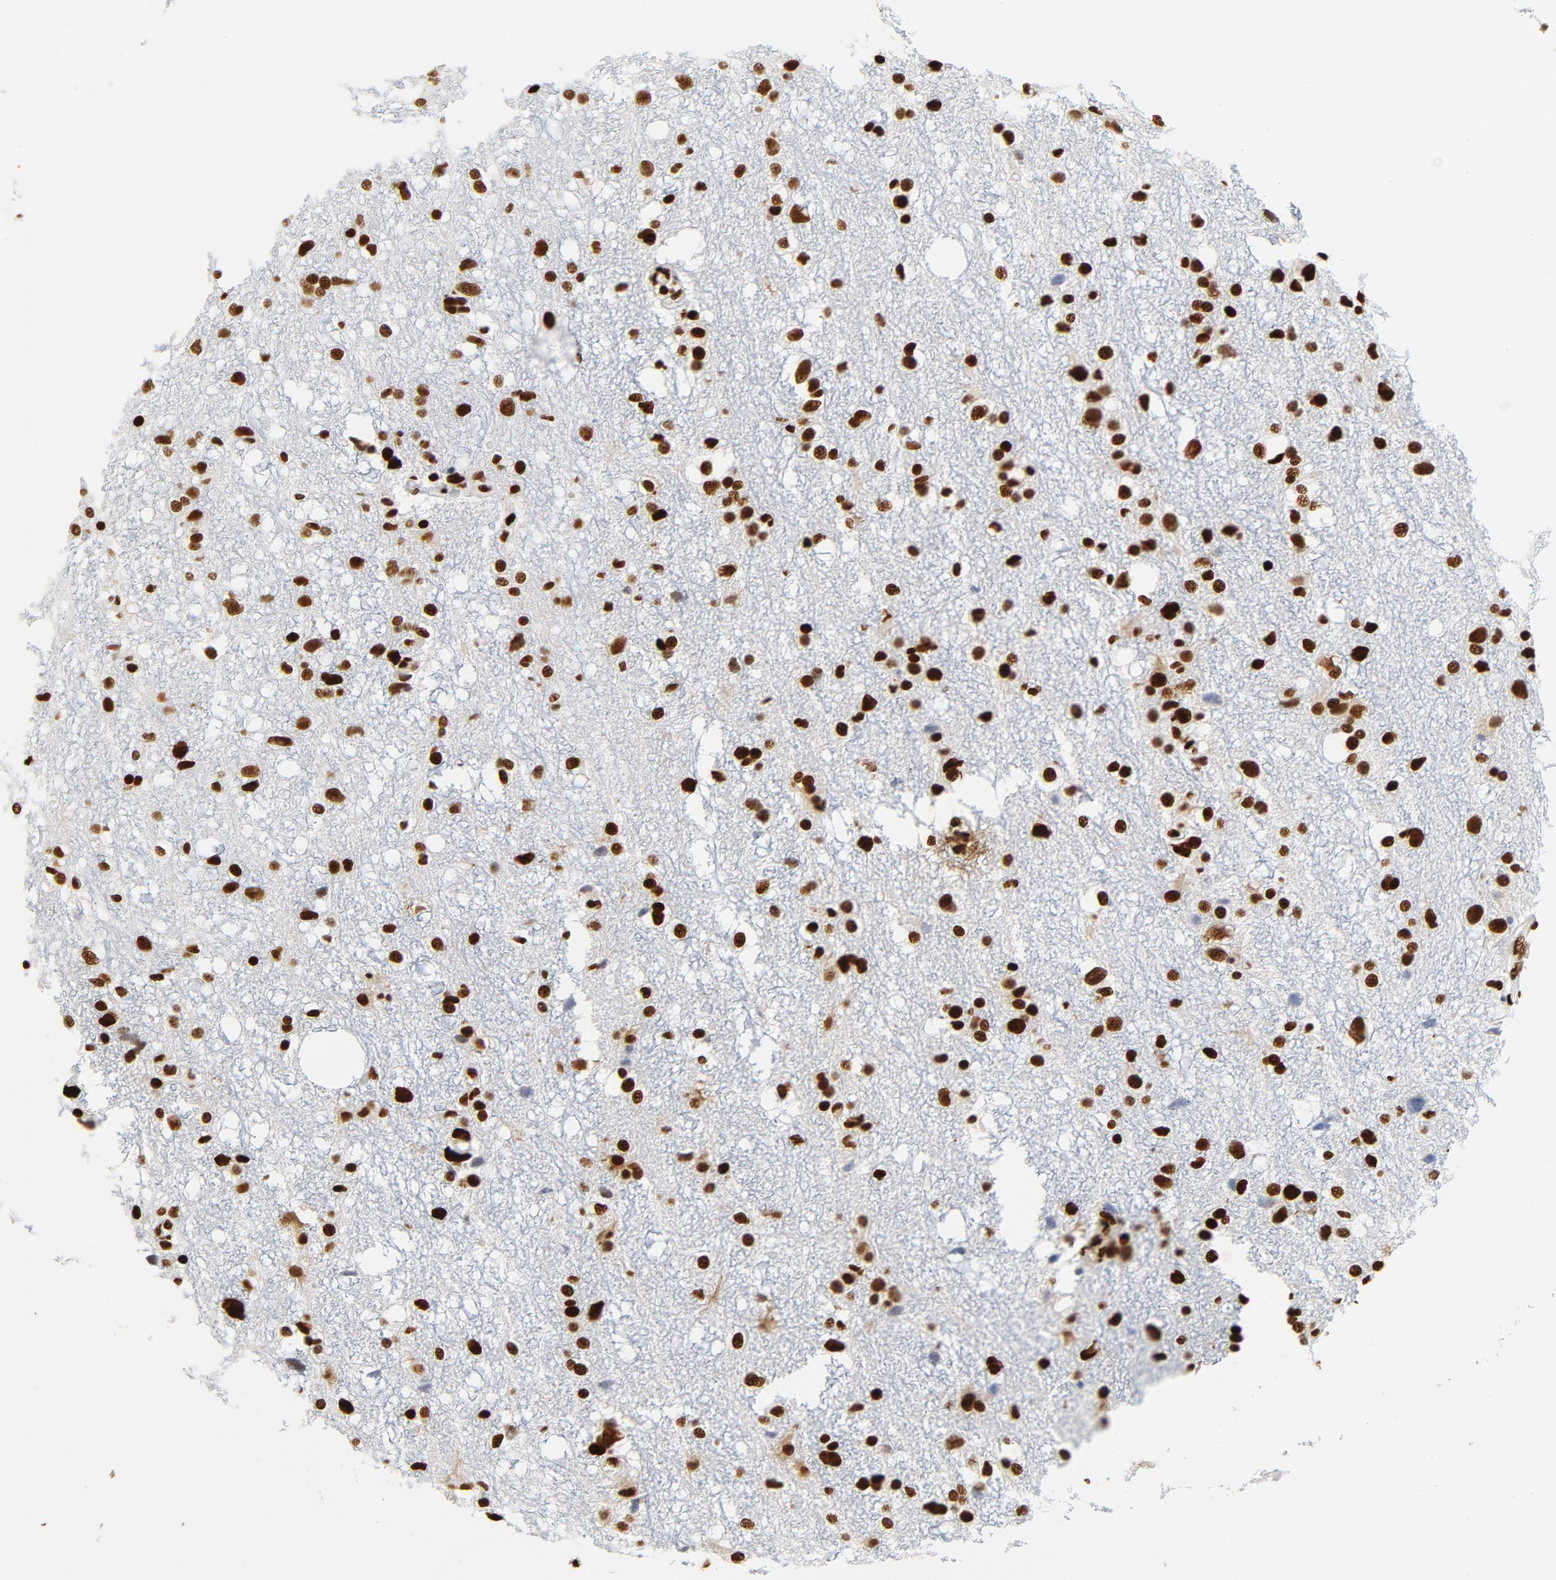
{"staining": {"intensity": "strong", "quantity": ">75%", "location": "nuclear"}, "tissue": "glioma", "cell_type": "Tumor cells", "image_type": "cancer", "snomed": [{"axis": "morphology", "description": "Glioma, malignant, High grade"}, {"axis": "topography", "description": "Brain"}], "caption": "There is high levels of strong nuclear expression in tumor cells of malignant glioma (high-grade), as demonstrated by immunohistochemical staining (brown color).", "gene": "XRCC6", "patient": {"sex": "female", "age": 59}}